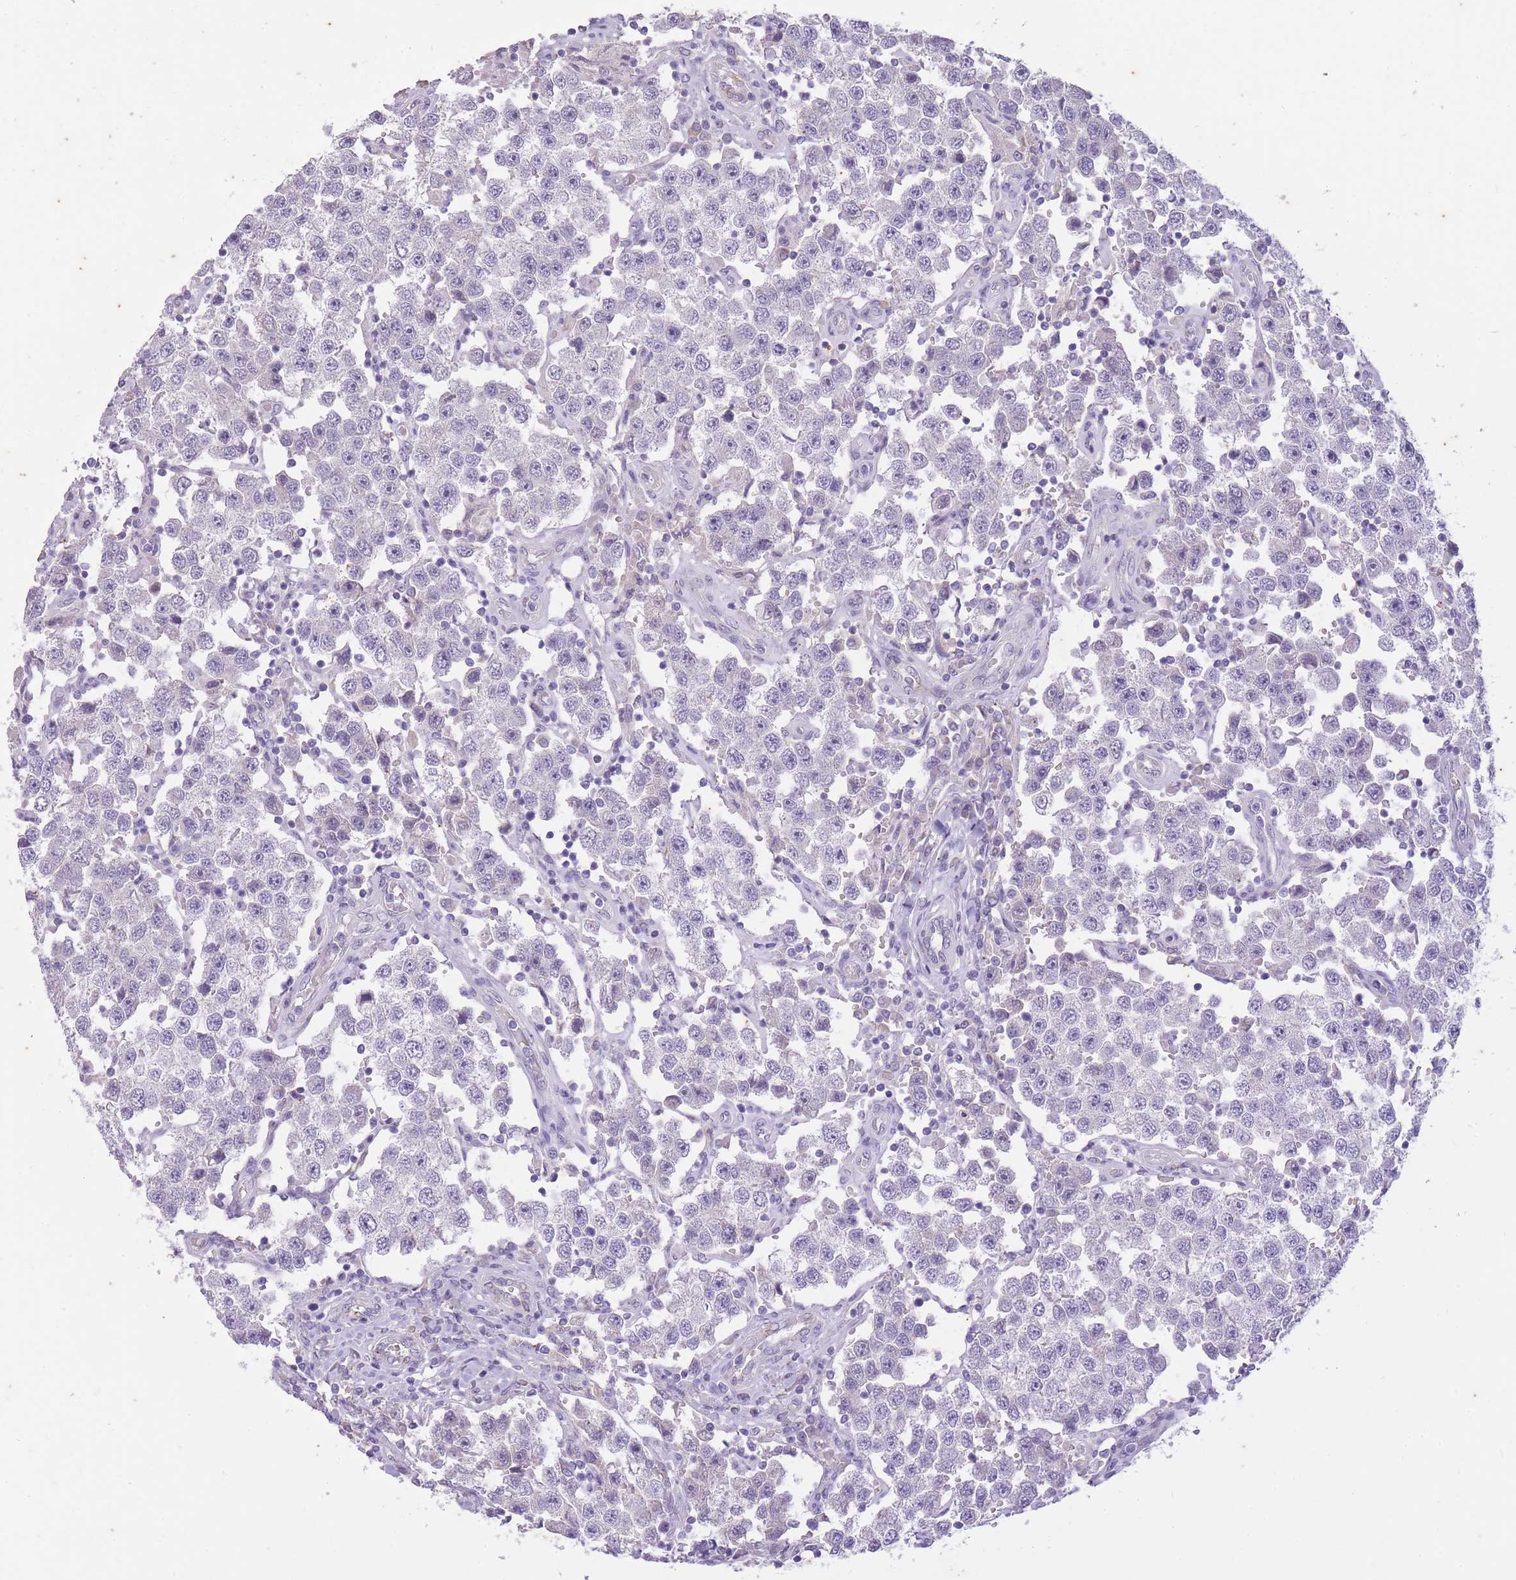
{"staining": {"intensity": "negative", "quantity": "none", "location": "none"}, "tissue": "testis cancer", "cell_type": "Tumor cells", "image_type": "cancer", "snomed": [{"axis": "morphology", "description": "Seminoma, NOS"}, {"axis": "topography", "description": "Testis"}], "caption": "Tumor cells are negative for protein expression in human testis cancer (seminoma).", "gene": "CNTNAP3", "patient": {"sex": "male", "age": 37}}